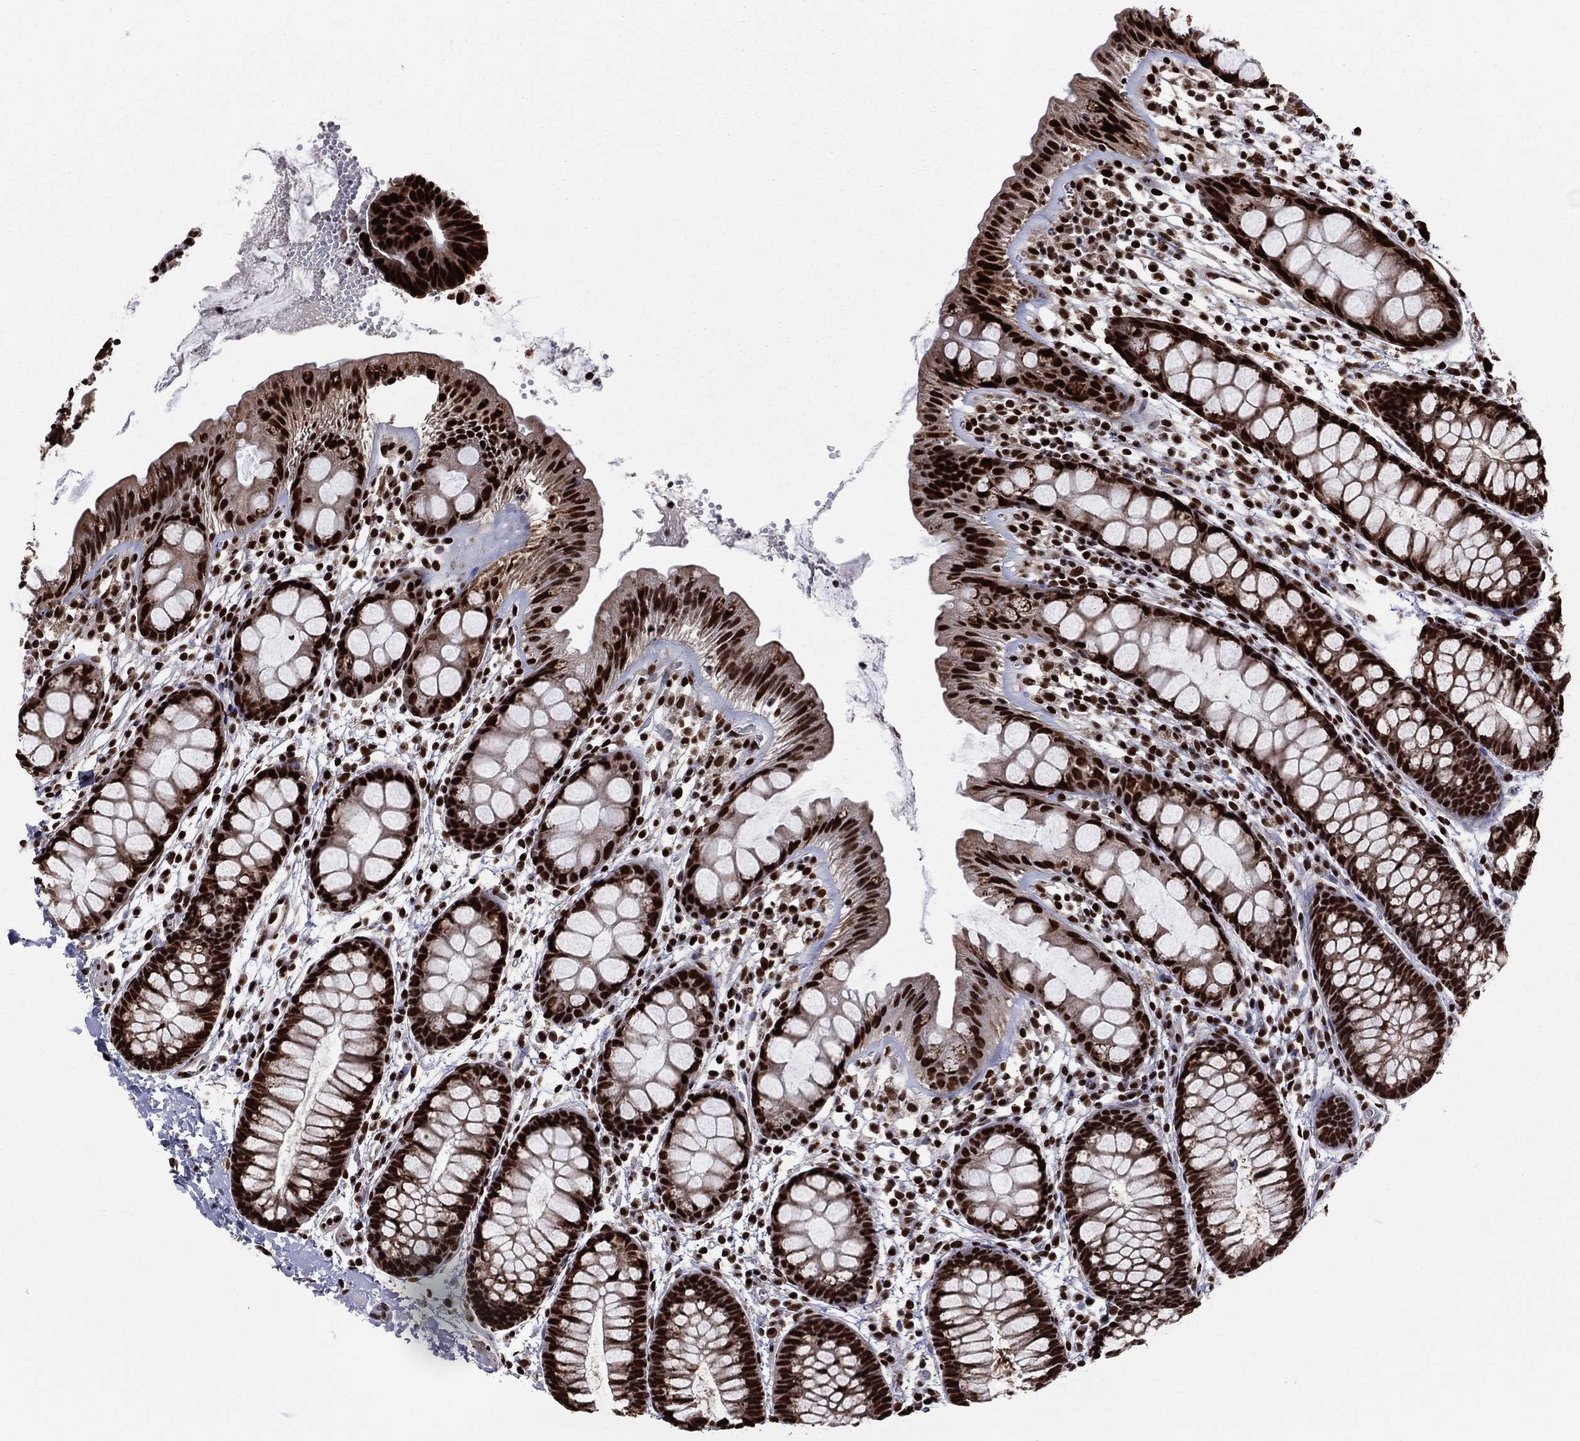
{"staining": {"intensity": "strong", "quantity": ">75%", "location": "nuclear"}, "tissue": "rectum", "cell_type": "Glandular cells", "image_type": "normal", "snomed": [{"axis": "morphology", "description": "Normal tissue, NOS"}, {"axis": "topography", "description": "Rectum"}], "caption": "An image of human rectum stained for a protein reveals strong nuclear brown staining in glandular cells. The staining is performed using DAB brown chromogen to label protein expression. The nuclei are counter-stained blue using hematoxylin.", "gene": "TP53BP1", "patient": {"sex": "male", "age": 57}}